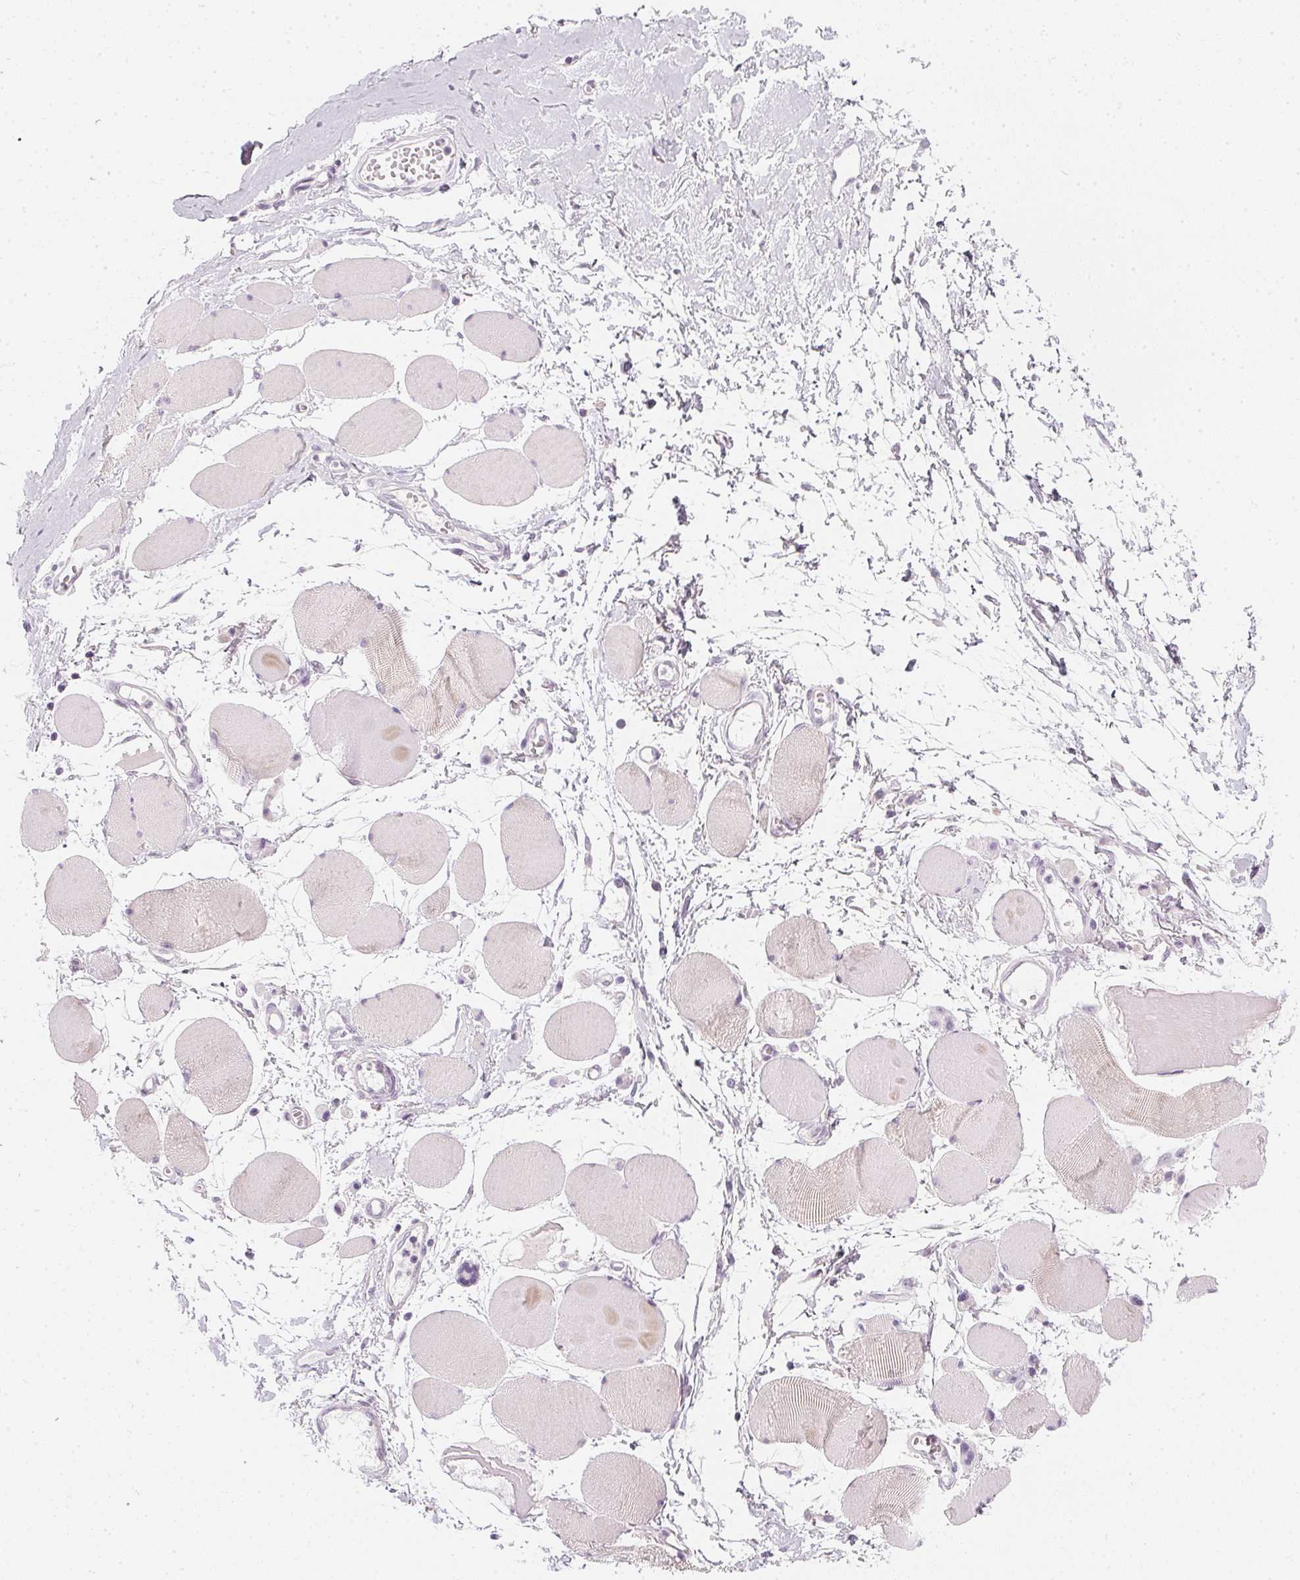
{"staining": {"intensity": "negative", "quantity": "none", "location": "none"}, "tissue": "skeletal muscle", "cell_type": "Myocytes", "image_type": "normal", "snomed": [{"axis": "morphology", "description": "Normal tissue, NOS"}, {"axis": "topography", "description": "Skeletal muscle"}], "caption": "The immunohistochemistry (IHC) micrograph has no significant expression in myocytes of skeletal muscle. (DAB immunohistochemistry with hematoxylin counter stain).", "gene": "CHST4", "patient": {"sex": "female", "age": 75}}